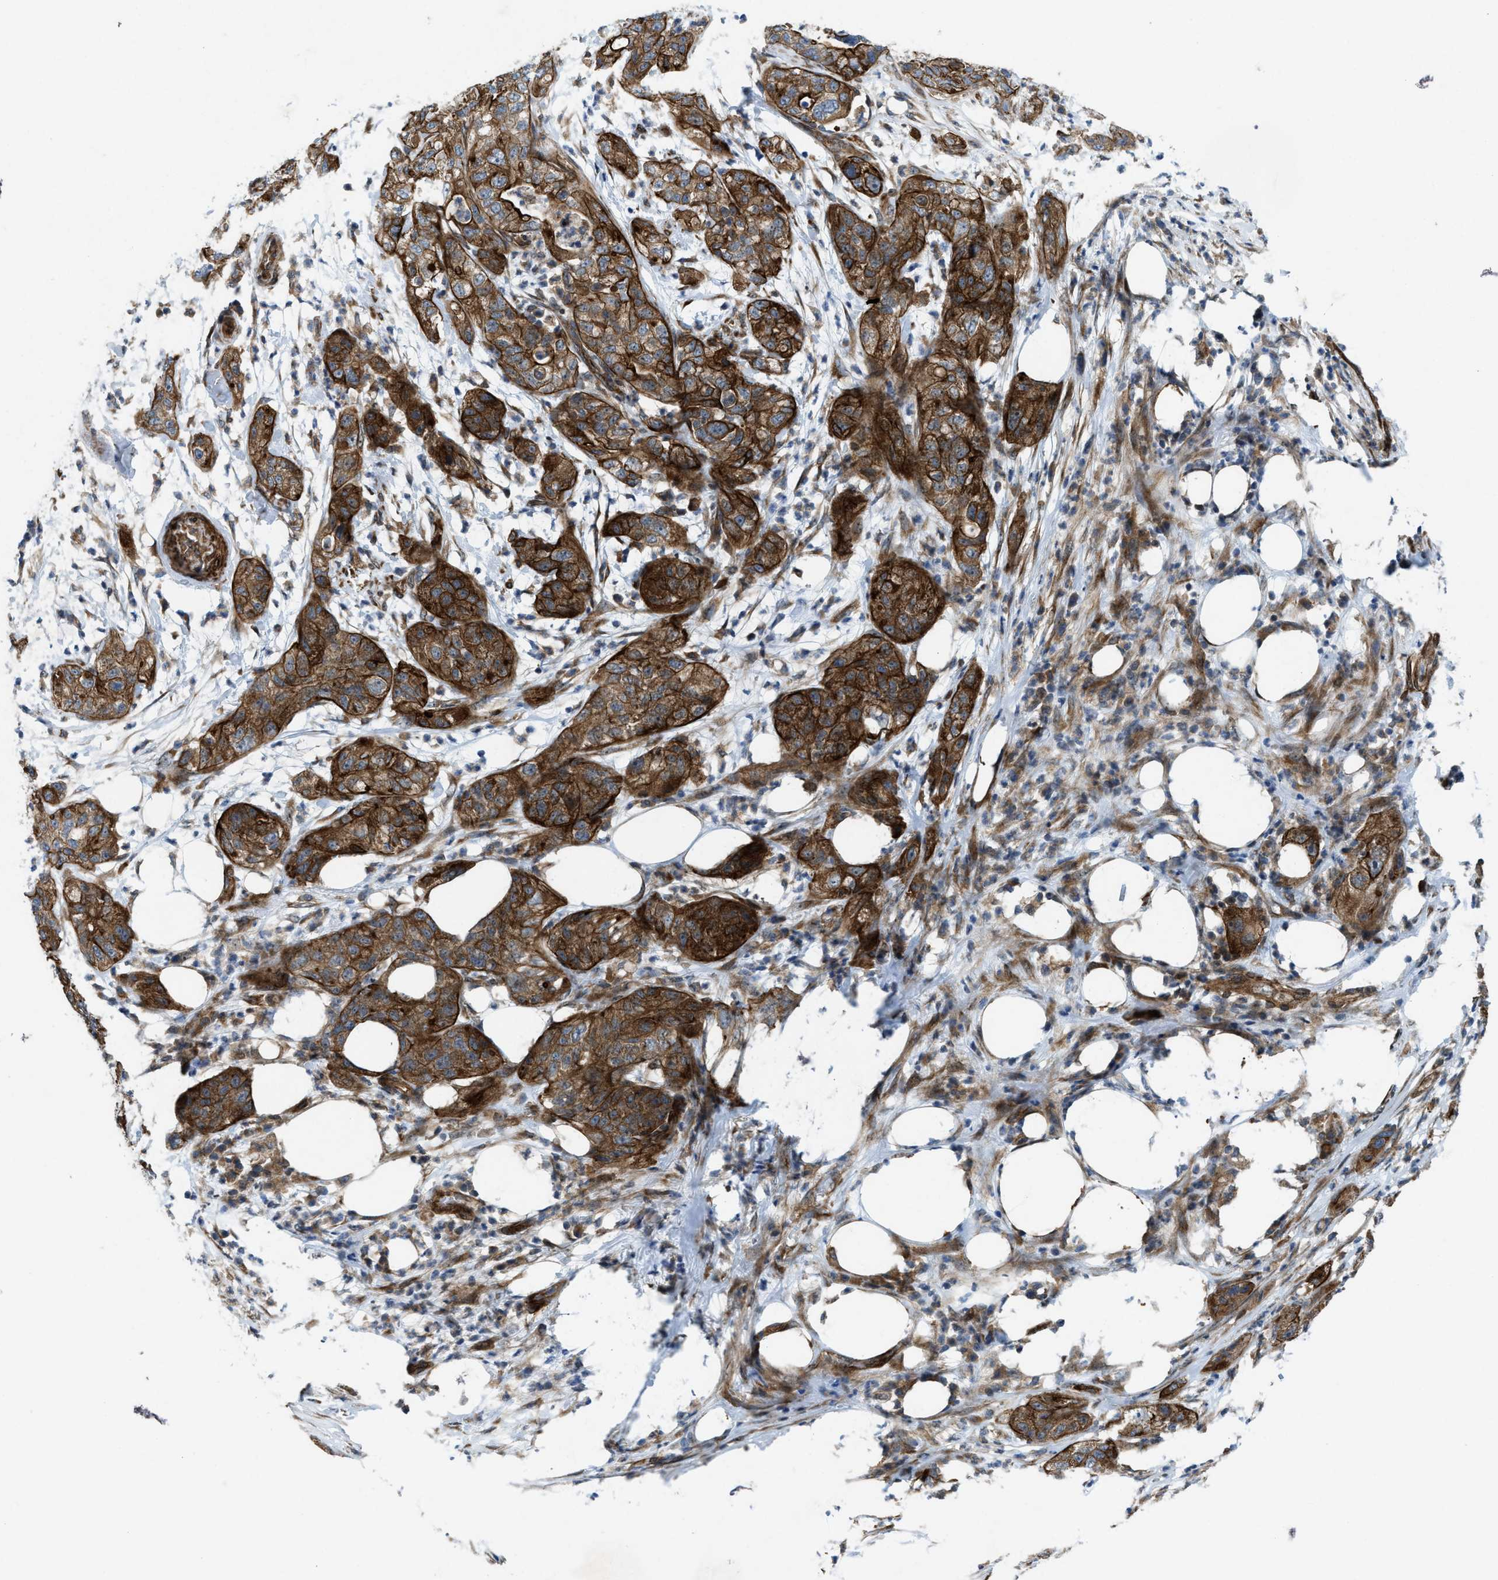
{"staining": {"intensity": "strong", "quantity": ">75%", "location": "cytoplasmic/membranous"}, "tissue": "pancreatic cancer", "cell_type": "Tumor cells", "image_type": "cancer", "snomed": [{"axis": "morphology", "description": "Adenocarcinoma, NOS"}, {"axis": "topography", "description": "Pancreas"}], "caption": "A photomicrograph of pancreatic cancer (adenocarcinoma) stained for a protein shows strong cytoplasmic/membranous brown staining in tumor cells.", "gene": "URGCP", "patient": {"sex": "female", "age": 78}}